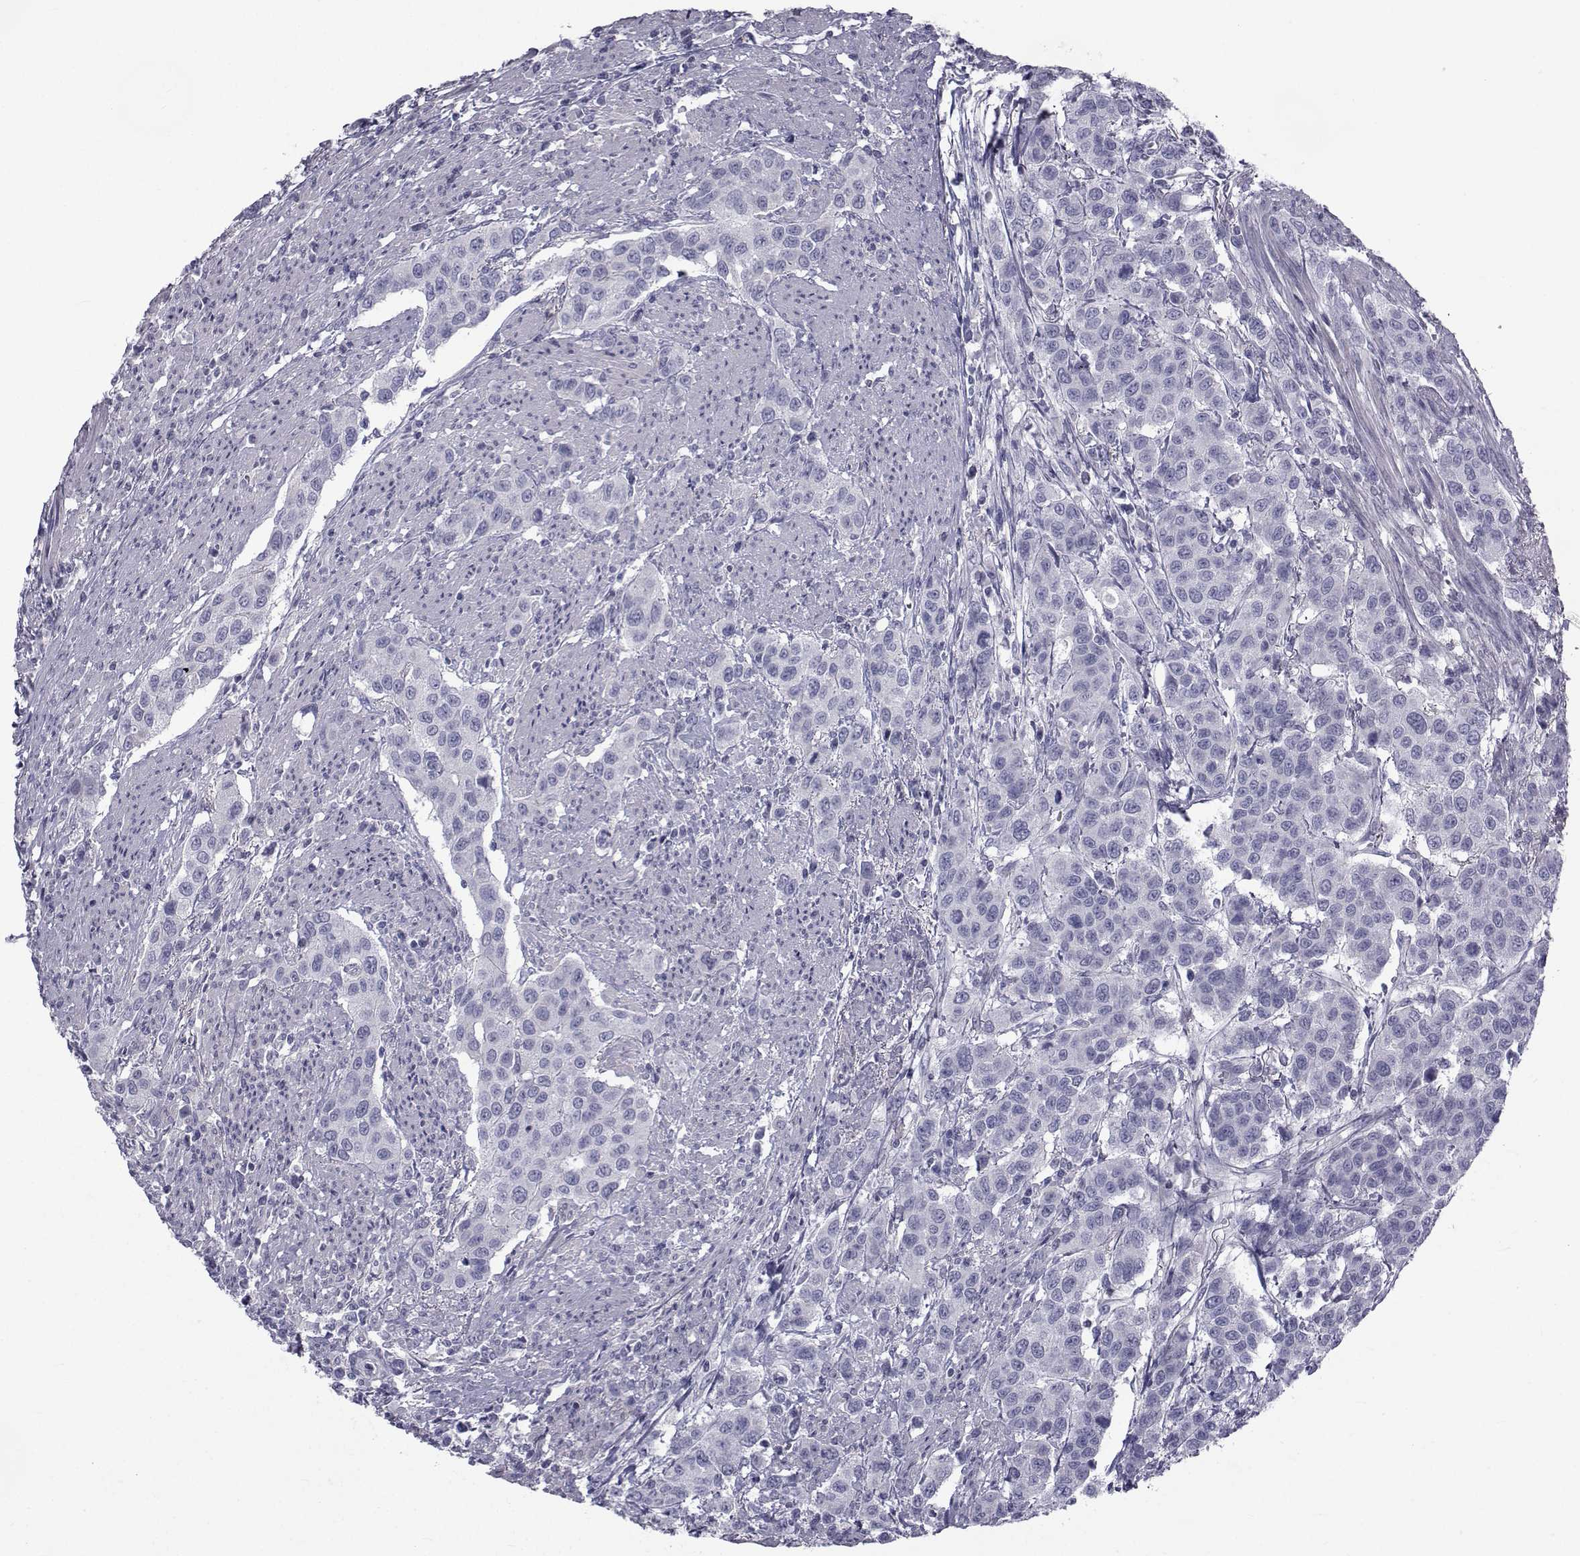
{"staining": {"intensity": "negative", "quantity": "none", "location": "none"}, "tissue": "urothelial cancer", "cell_type": "Tumor cells", "image_type": "cancer", "snomed": [{"axis": "morphology", "description": "Urothelial carcinoma, High grade"}, {"axis": "topography", "description": "Urinary bladder"}], "caption": "This is an IHC image of human urothelial cancer. There is no positivity in tumor cells.", "gene": "FDXR", "patient": {"sex": "female", "age": 58}}